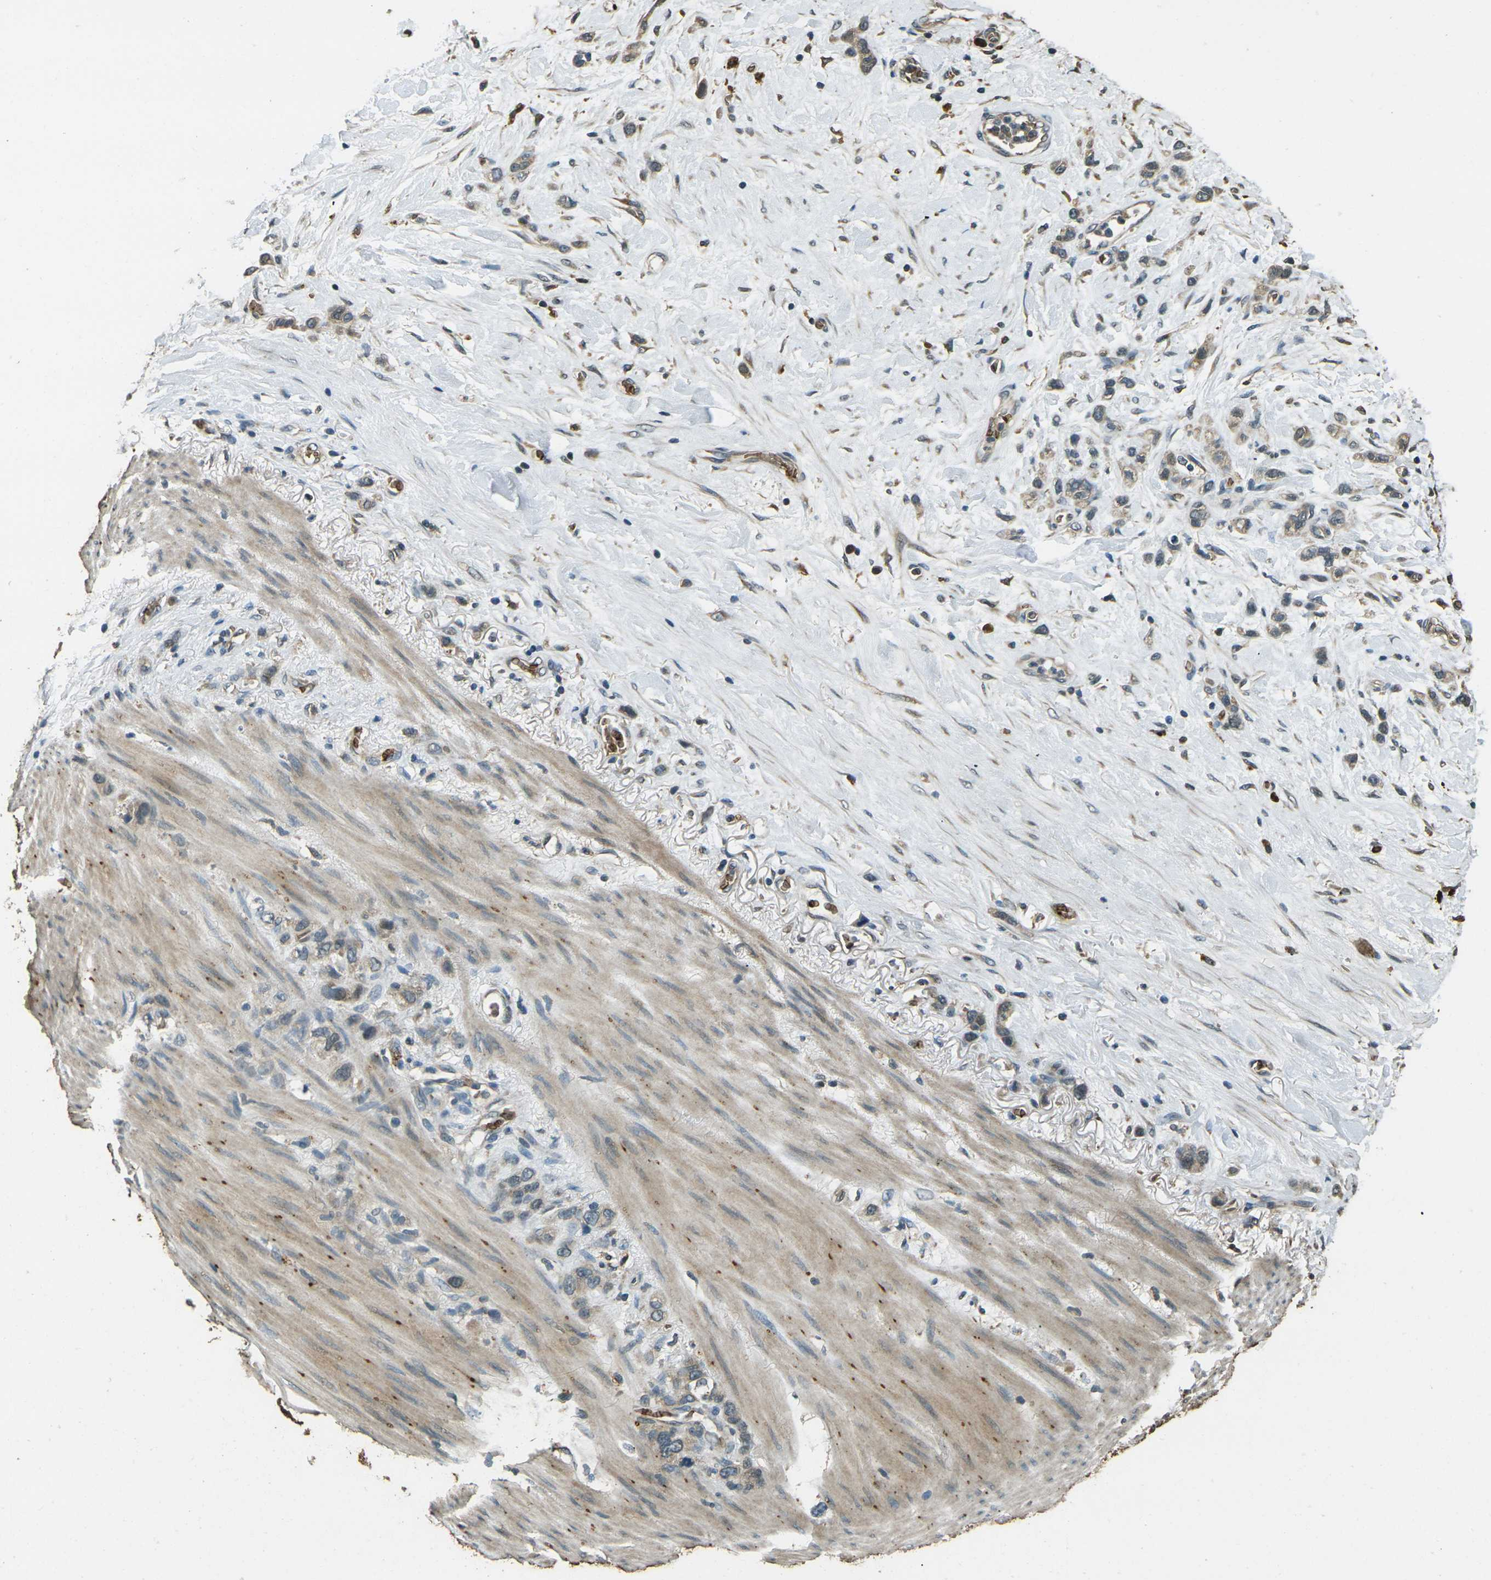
{"staining": {"intensity": "weak", "quantity": ">75%", "location": "cytoplasmic/membranous"}, "tissue": "stomach cancer", "cell_type": "Tumor cells", "image_type": "cancer", "snomed": [{"axis": "morphology", "description": "Adenocarcinoma, NOS"}, {"axis": "morphology", "description": "Adenocarcinoma, High grade"}, {"axis": "topography", "description": "Stomach, upper"}, {"axis": "topography", "description": "Stomach, lower"}], "caption": "Human stomach cancer (adenocarcinoma) stained with a brown dye demonstrates weak cytoplasmic/membranous positive staining in about >75% of tumor cells.", "gene": "TOR1A", "patient": {"sex": "female", "age": 65}}